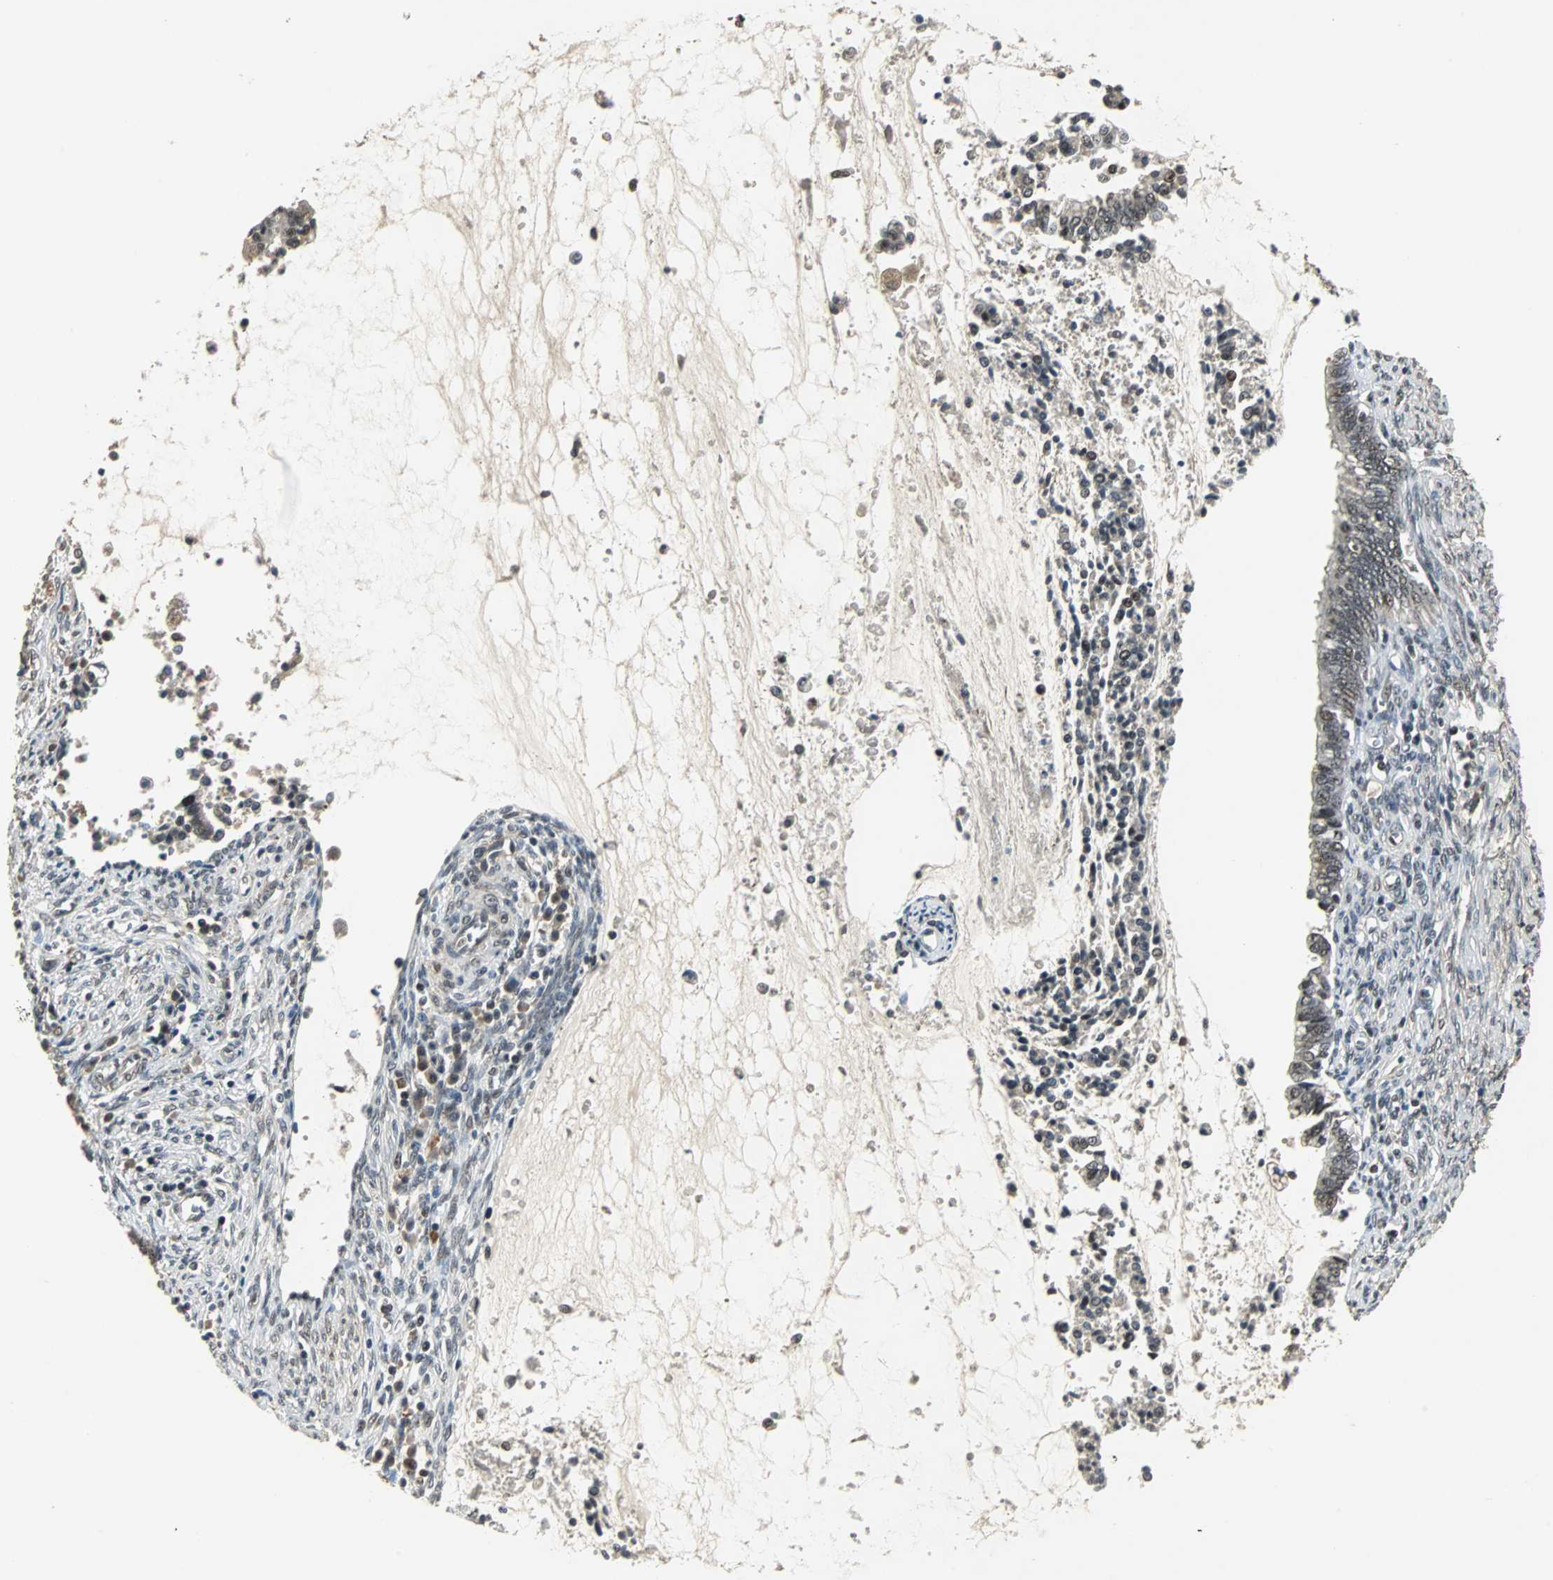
{"staining": {"intensity": "weak", "quantity": ">75%", "location": "nuclear"}, "tissue": "cervical cancer", "cell_type": "Tumor cells", "image_type": "cancer", "snomed": [{"axis": "morphology", "description": "Adenocarcinoma, NOS"}, {"axis": "topography", "description": "Cervix"}], "caption": "A high-resolution photomicrograph shows IHC staining of adenocarcinoma (cervical), which exhibits weak nuclear expression in approximately >75% of tumor cells.", "gene": "MED4", "patient": {"sex": "female", "age": 44}}